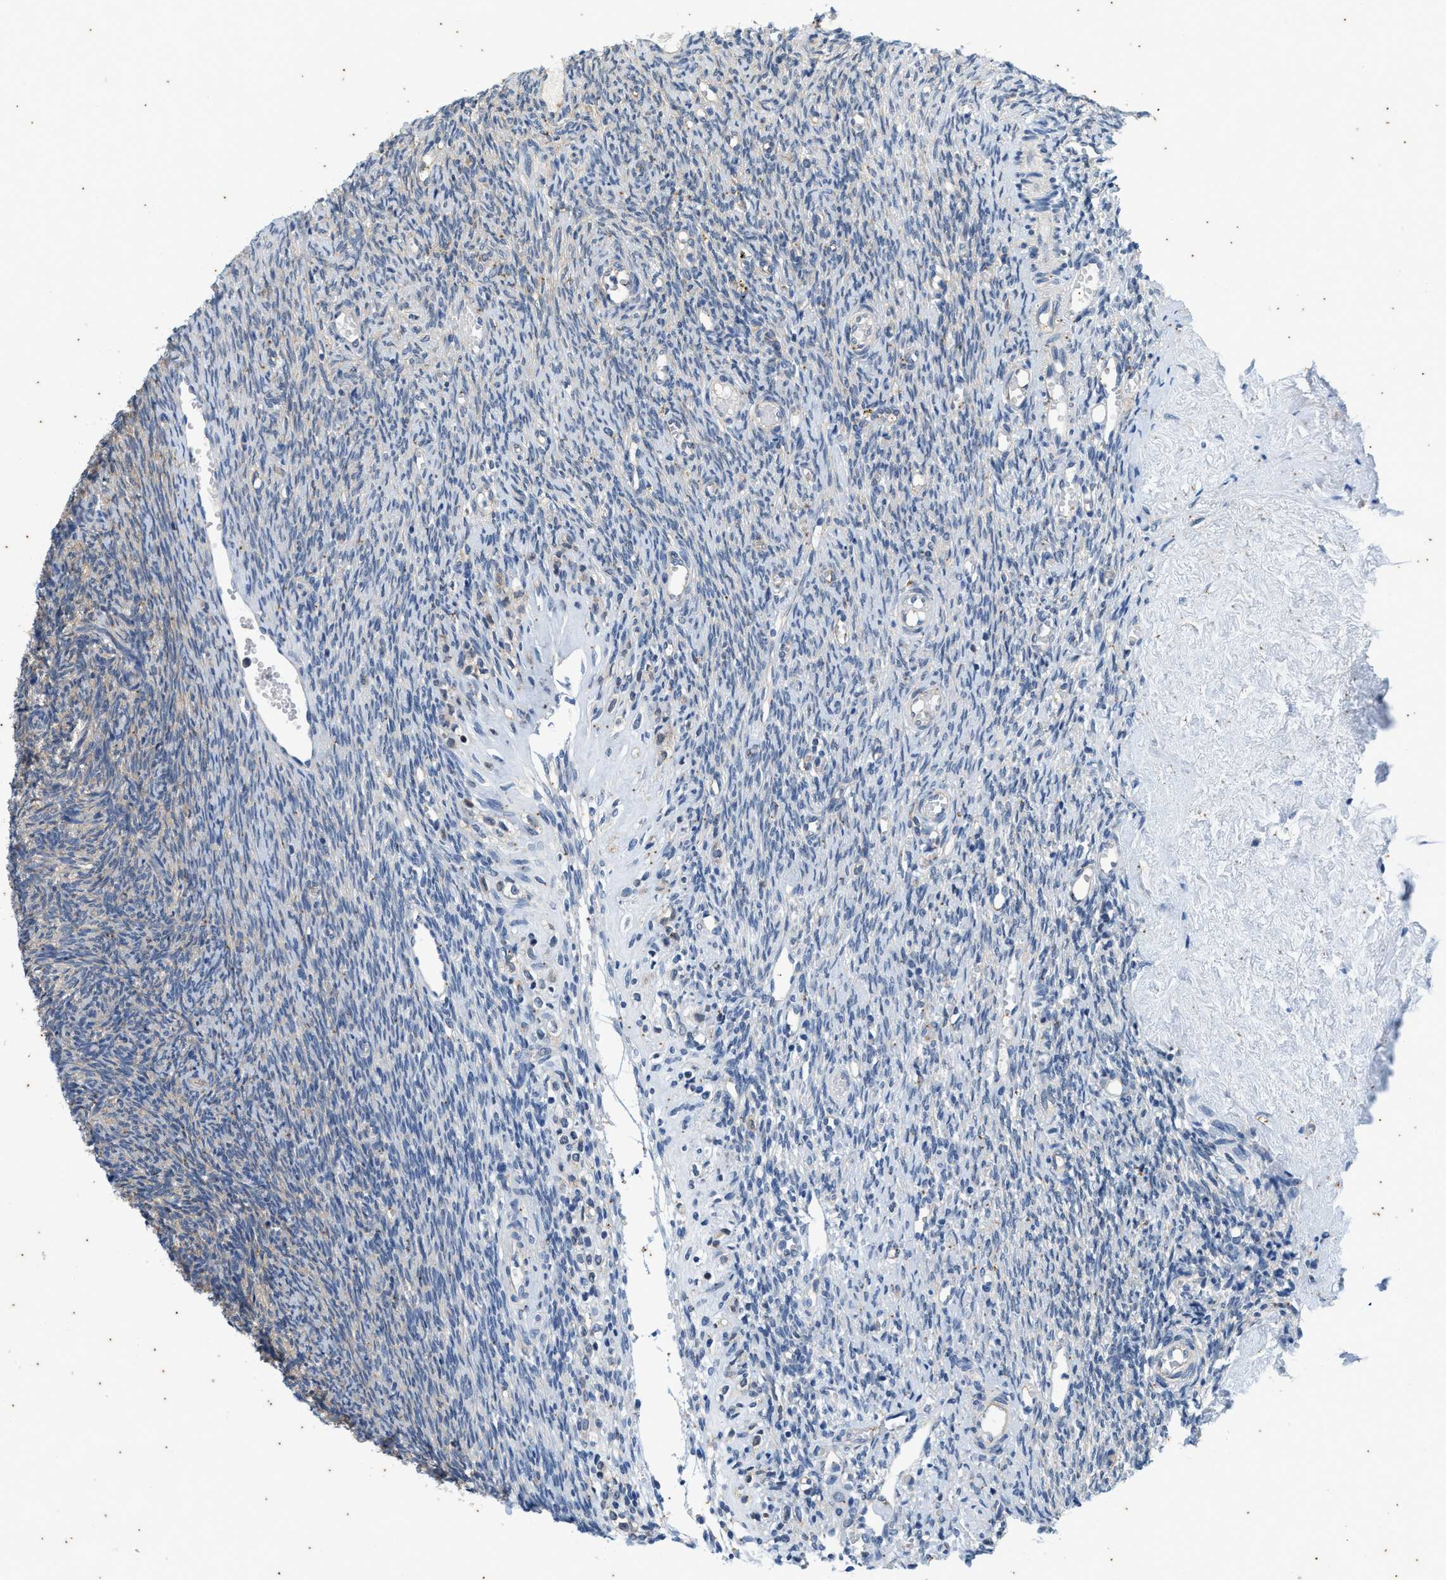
{"staining": {"intensity": "negative", "quantity": "none", "location": "none"}, "tissue": "ovary", "cell_type": "Ovarian stroma cells", "image_type": "normal", "snomed": [{"axis": "morphology", "description": "Normal tissue, NOS"}, {"axis": "topography", "description": "Ovary"}], "caption": "Immunohistochemical staining of unremarkable human ovary exhibits no significant staining in ovarian stroma cells. (DAB immunohistochemistry (IHC) with hematoxylin counter stain).", "gene": "COX19", "patient": {"sex": "female", "age": 41}}